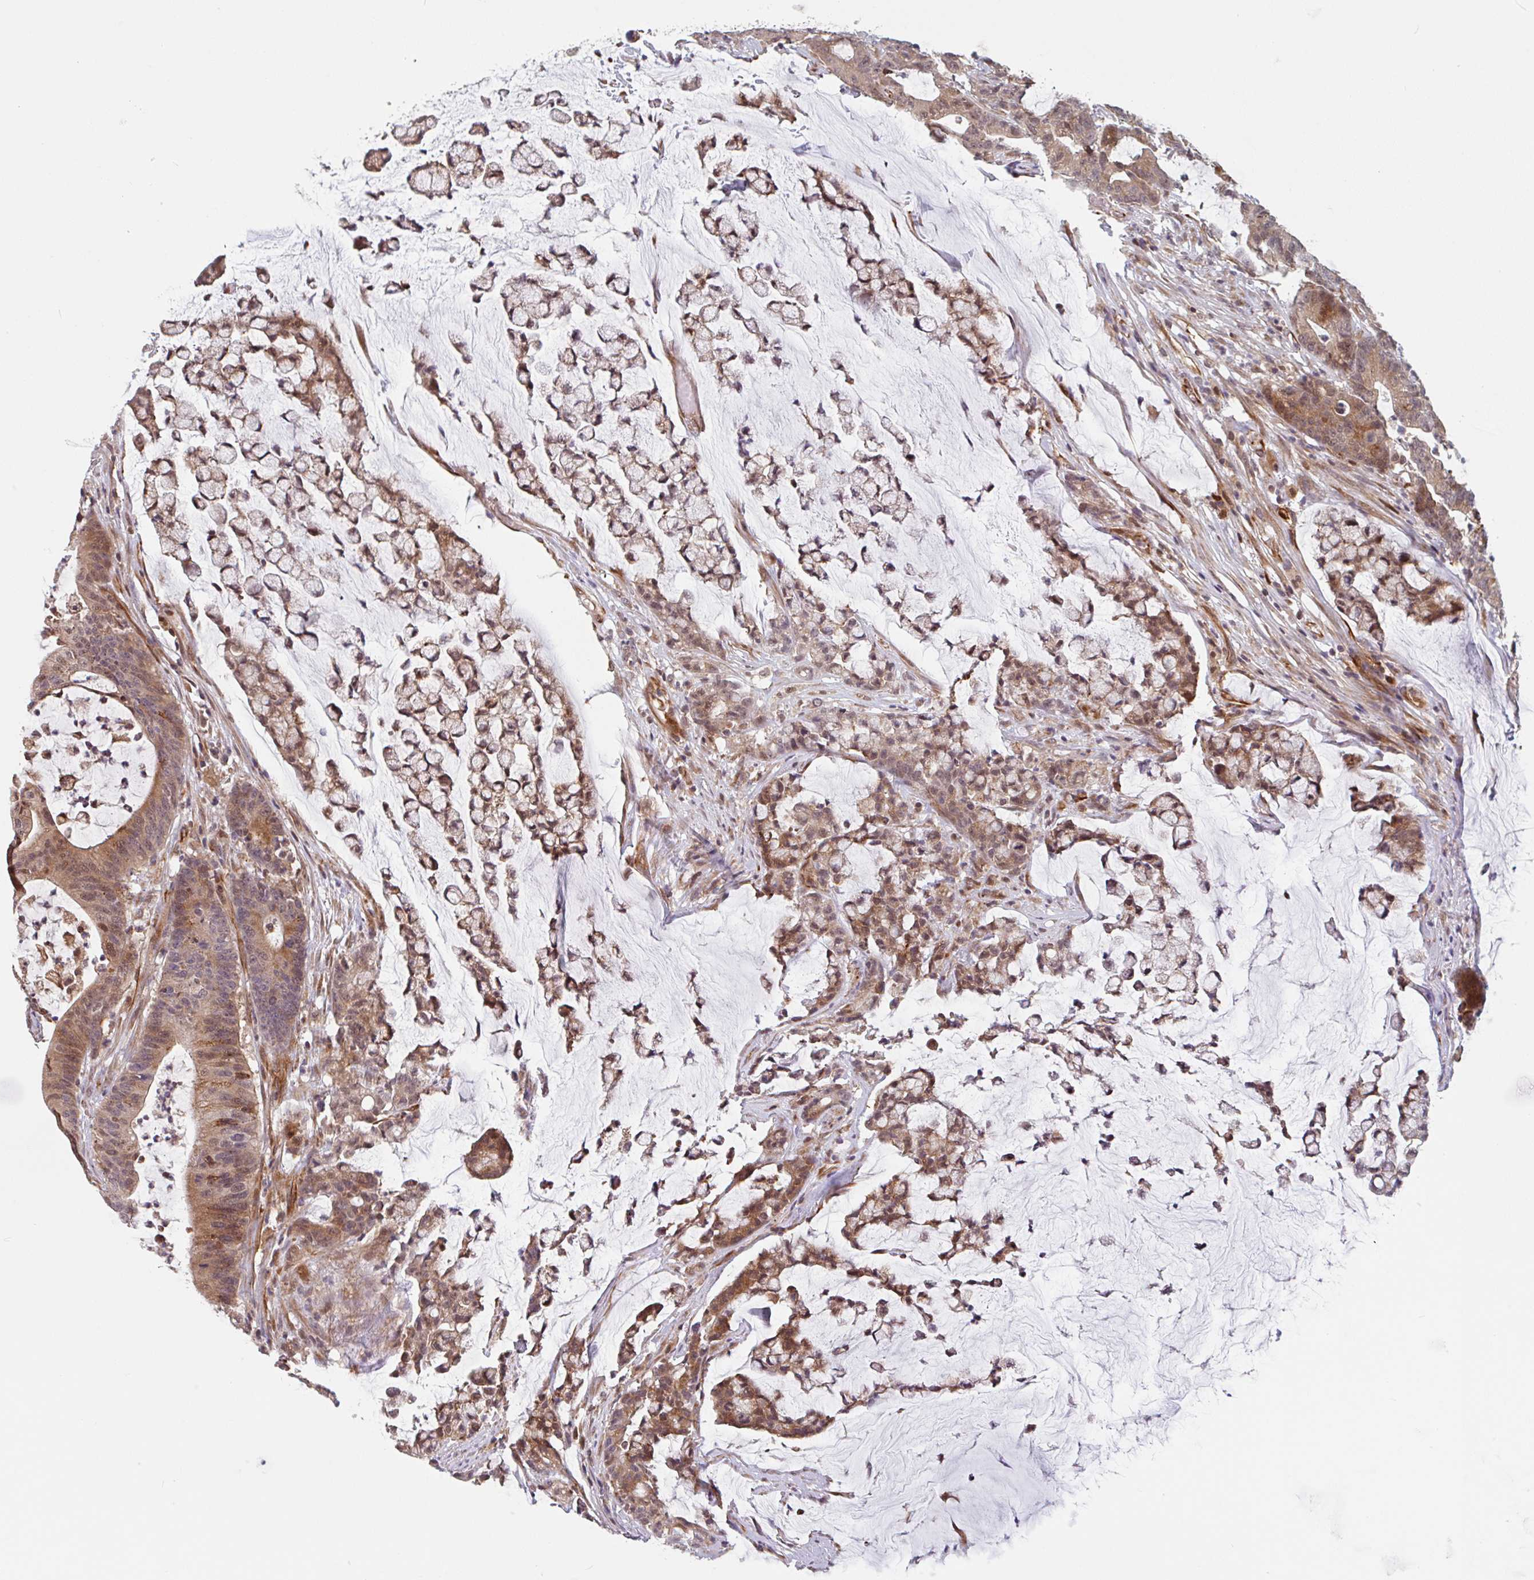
{"staining": {"intensity": "moderate", "quantity": "25%-75%", "location": "cytoplasmic/membranous,nuclear"}, "tissue": "colorectal cancer", "cell_type": "Tumor cells", "image_type": "cancer", "snomed": [{"axis": "morphology", "description": "Adenocarcinoma, NOS"}, {"axis": "topography", "description": "Colon"}], "caption": "A brown stain highlights moderate cytoplasmic/membranous and nuclear staining of a protein in human colorectal adenocarcinoma tumor cells.", "gene": "NUB1", "patient": {"sex": "female", "age": 84}}